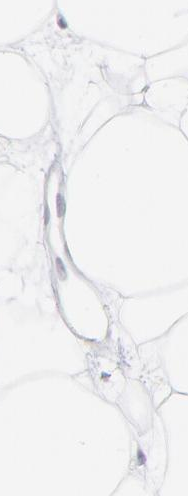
{"staining": {"intensity": "negative", "quantity": "none", "location": "none"}, "tissue": "adipose tissue", "cell_type": "Adipocytes", "image_type": "normal", "snomed": [{"axis": "morphology", "description": "Normal tissue, NOS"}, {"axis": "topography", "description": "Breast"}], "caption": "Protein analysis of normal adipose tissue exhibits no significant positivity in adipocytes. (DAB IHC with hematoxylin counter stain).", "gene": "IFIT2", "patient": {"sex": "female", "age": 22}}